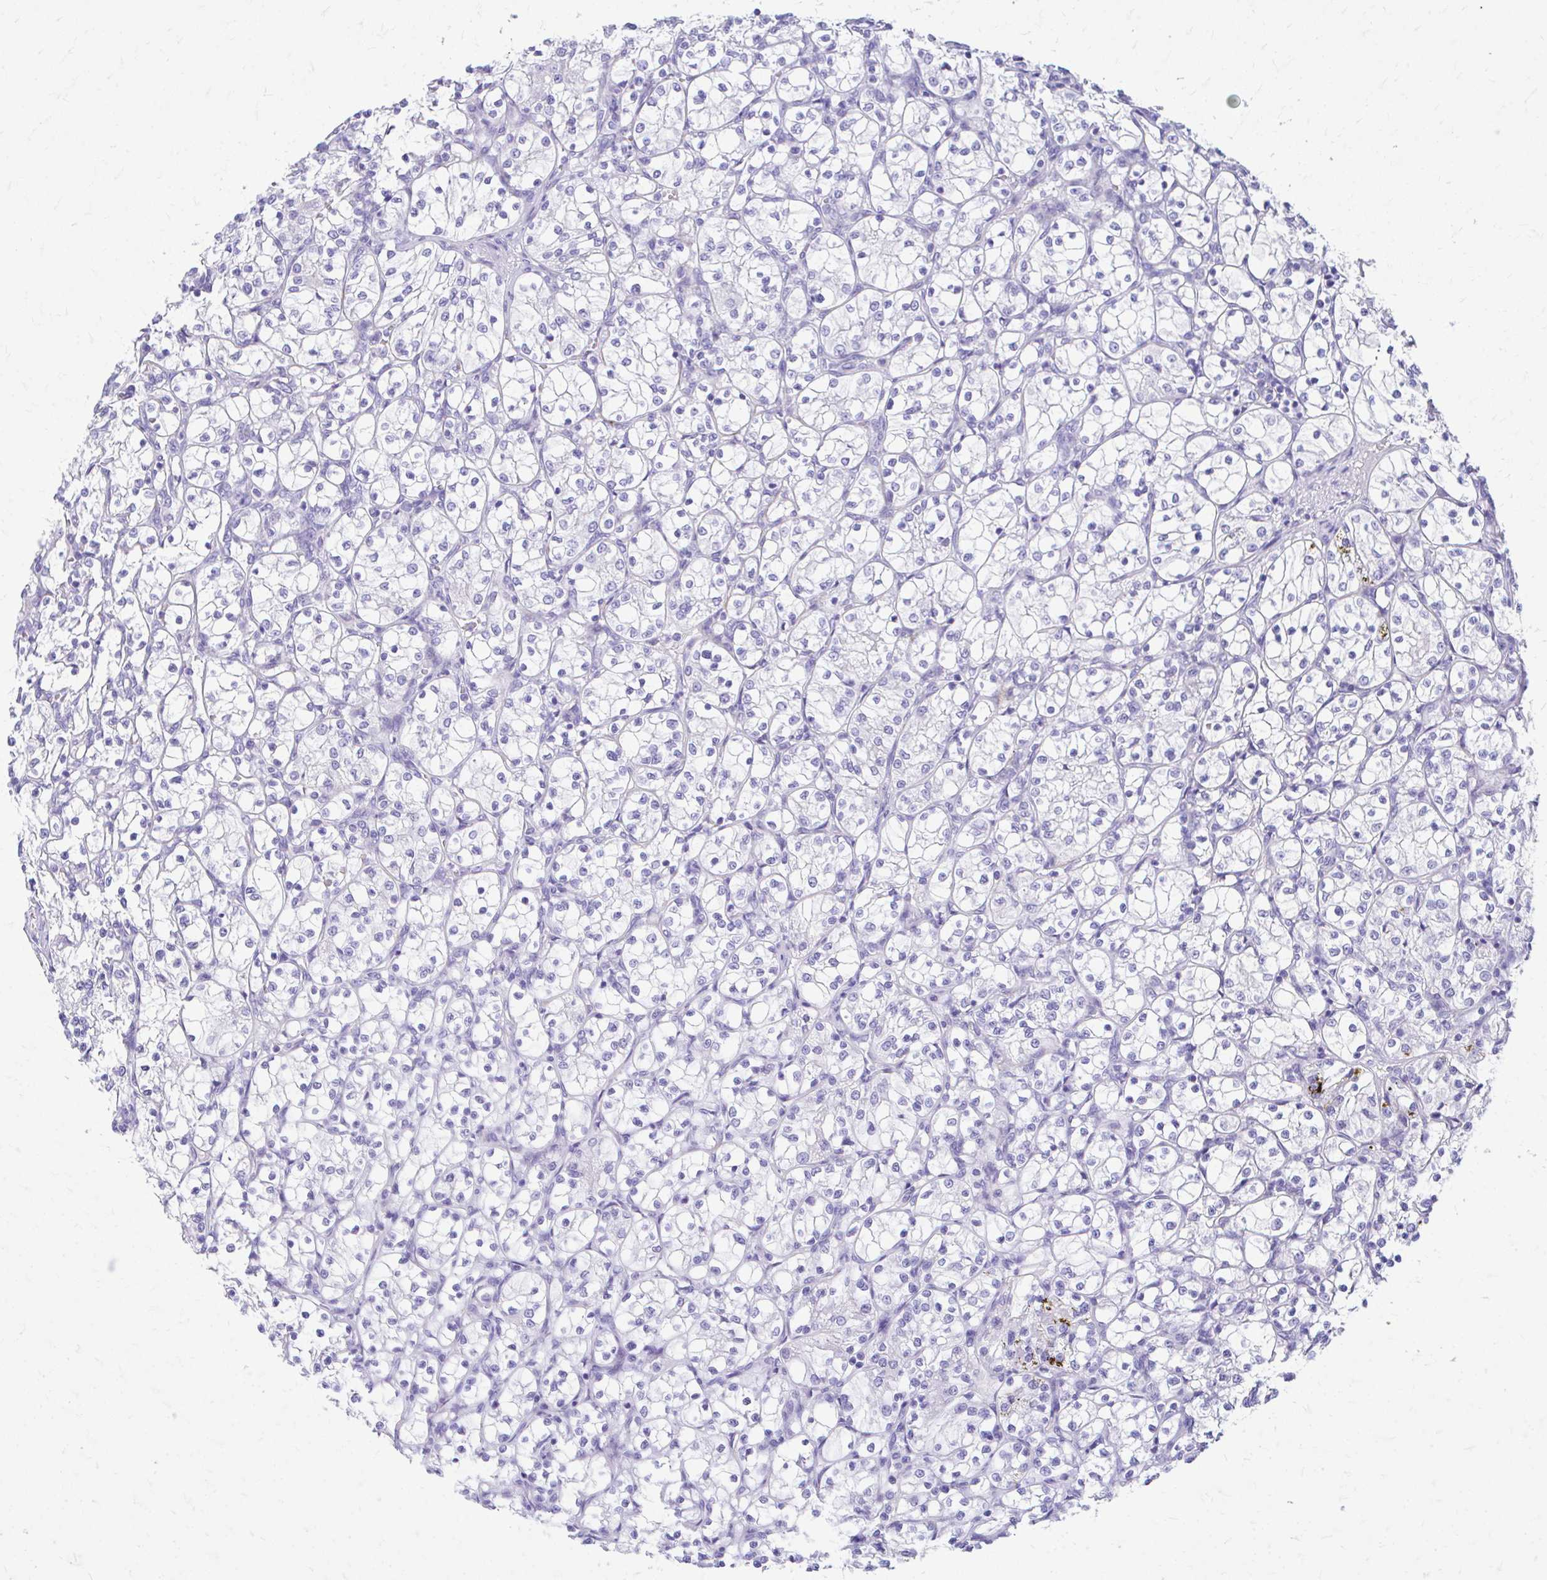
{"staining": {"intensity": "negative", "quantity": "none", "location": "none"}, "tissue": "renal cancer", "cell_type": "Tumor cells", "image_type": "cancer", "snomed": [{"axis": "morphology", "description": "Adenocarcinoma, NOS"}, {"axis": "topography", "description": "Kidney"}], "caption": "DAB immunohistochemical staining of human renal cancer (adenocarcinoma) demonstrates no significant positivity in tumor cells.", "gene": "KRIT1", "patient": {"sex": "female", "age": 69}}